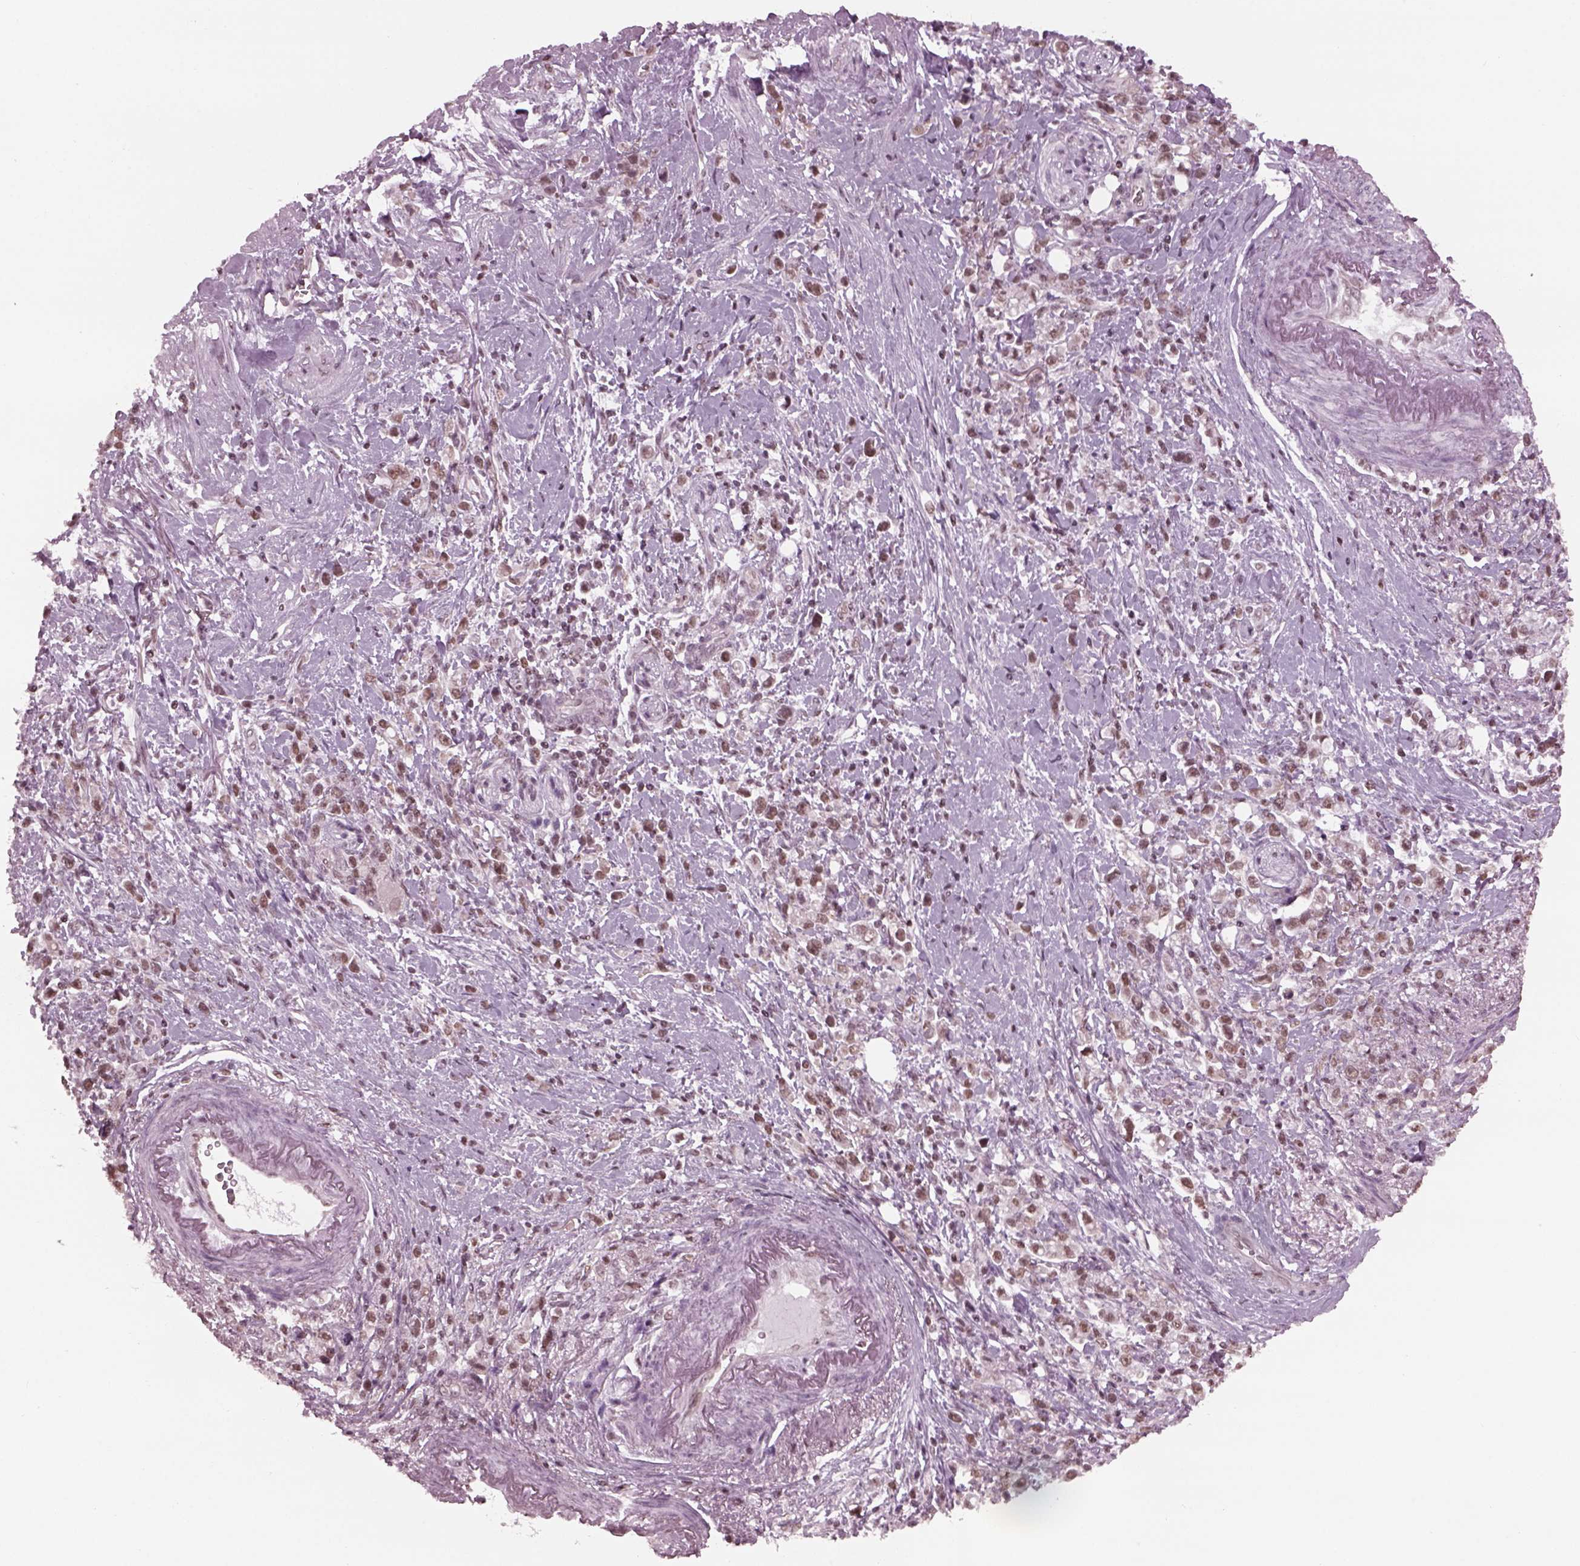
{"staining": {"intensity": "moderate", "quantity": ">75%", "location": "nuclear"}, "tissue": "stomach cancer", "cell_type": "Tumor cells", "image_type": "cancer", "snomed": [{"axis": "morphology", "description": "Adenocarcinoma, NOS"}, {"axis": "topography", "description": "Stomach"}], "caption": "There is medium levels of moderate nuclear expression in tumor cells of stomach cancer, as demonstrated by immunohistochemical staining (brown color).", "gene": "RUVBL2", "patient": {"sex": "male", "age": 63}}